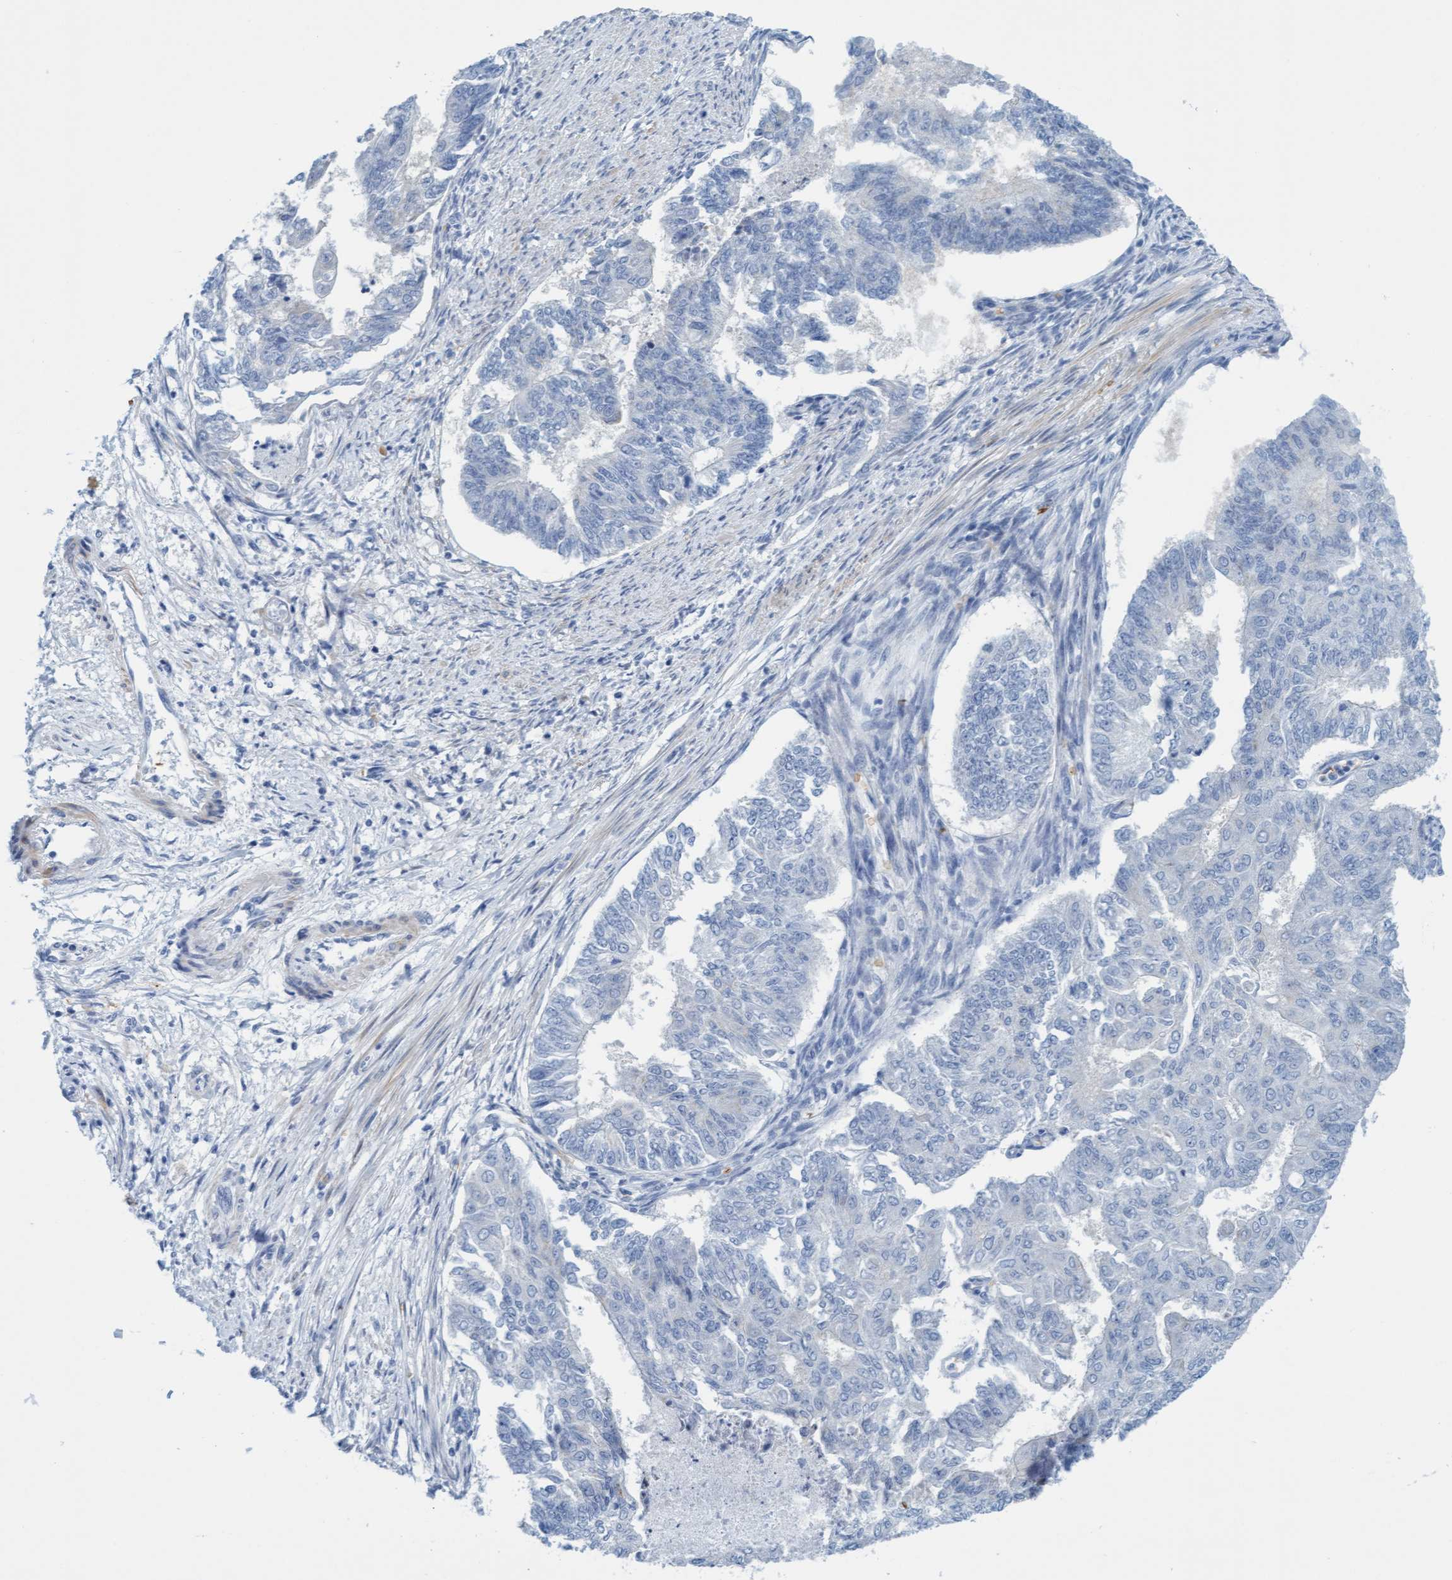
{"staining": {"intensity": "negative", "quantity": "none", "location": "none"}, "tissue": "endometrial cancer", "cell_type": "Tumor cells", "image_type": "cancer", "snomed": [{"axis": "morphology", "description": "Adenocarcinoma, NOS"}, {"axis": "topography", "description": "Endometrium"}], "caption": "Tumor cells are negative for protein expression in human endometrial cancer. (DAB immunohistochemistry with hematoxylin counter stain).", "gene": "P2RX5", "patient": {"sex": "female", "age": 32}}